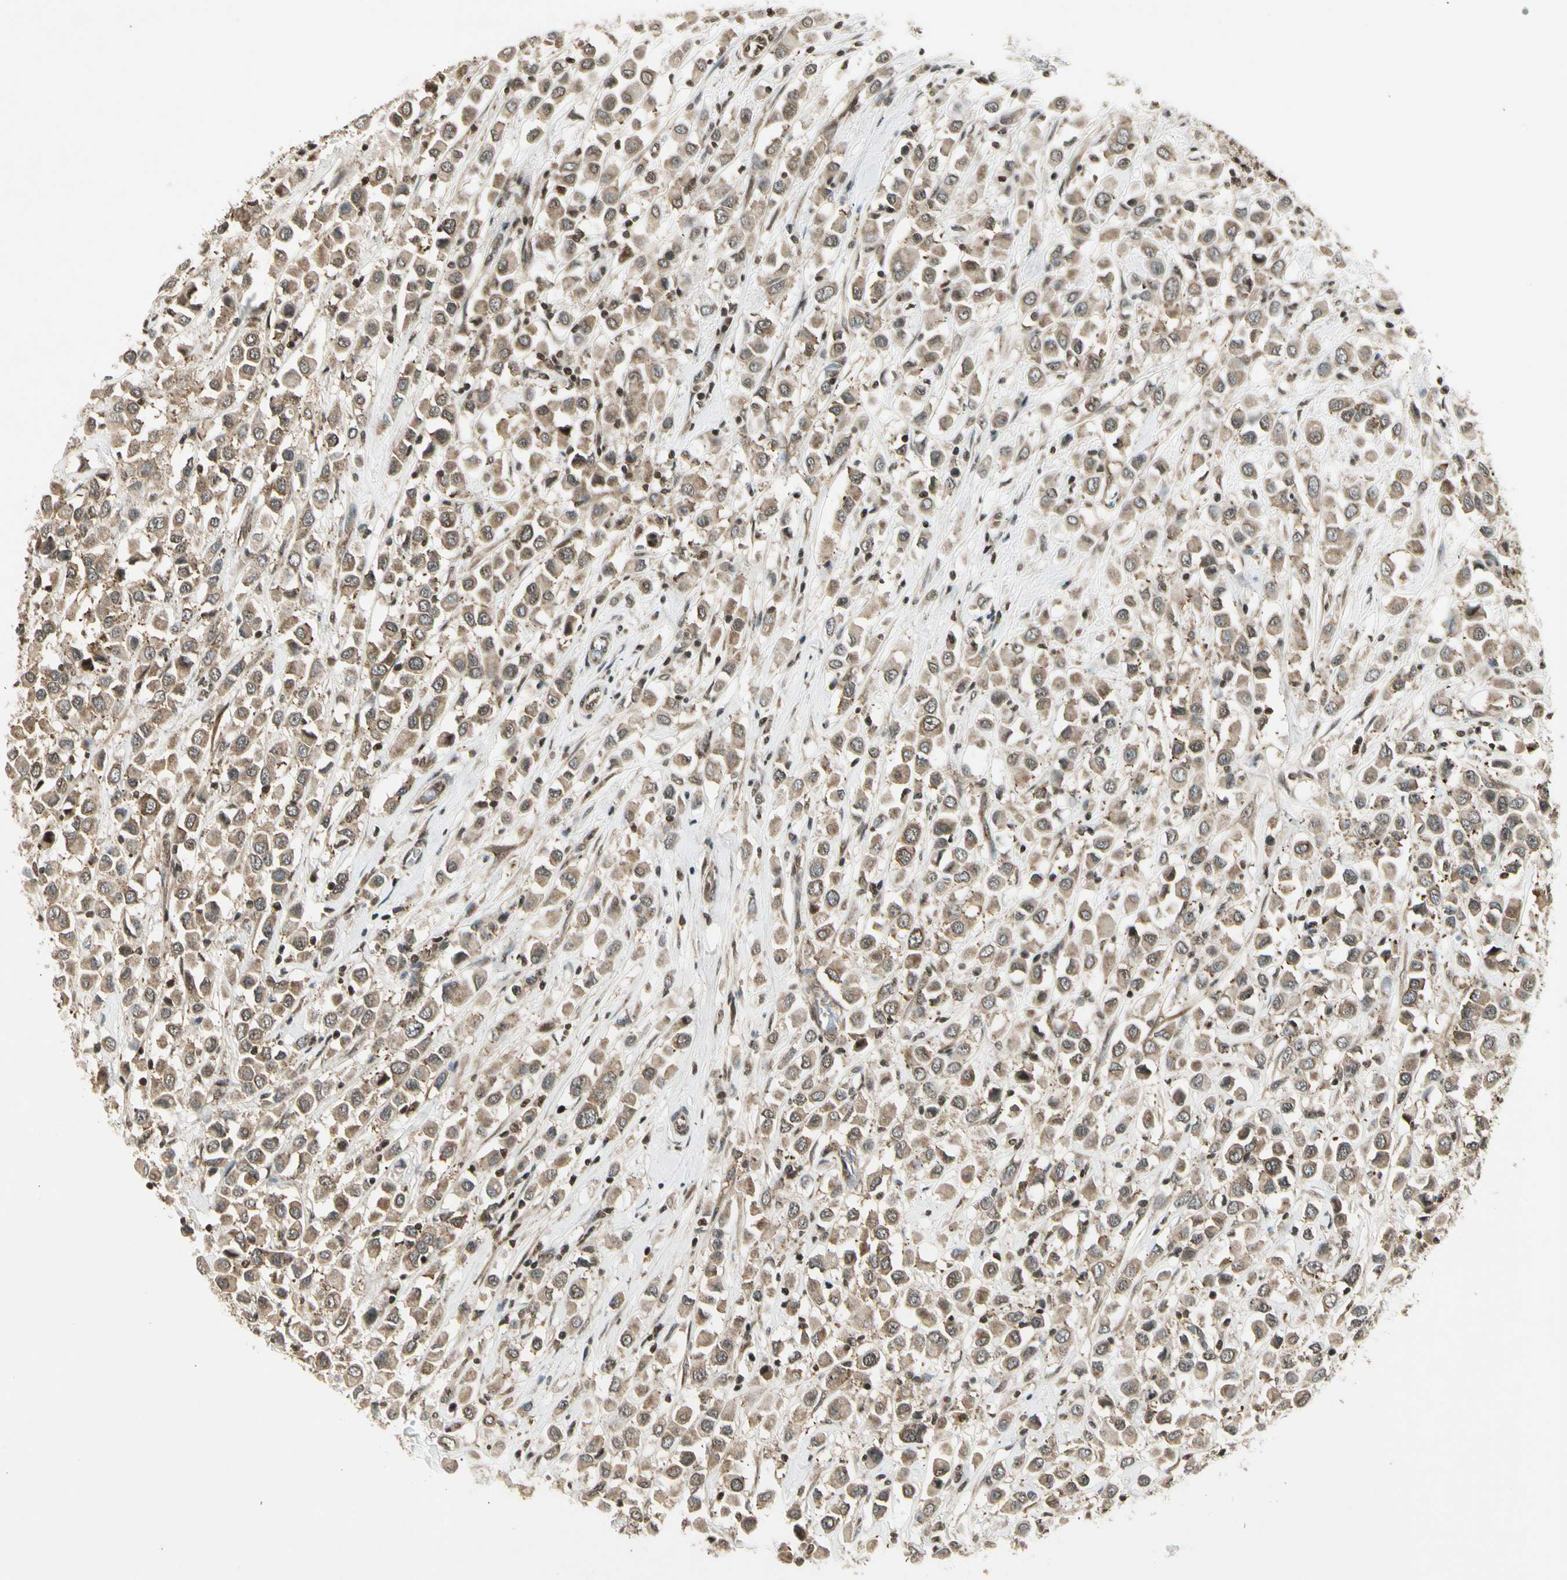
{"staining": {"intensity": "weak", "quantity": ">75%", "location": "cytoplasmic/membranous"}, "tissue": "breast cancer", "cell_type": "Tumor cells", "image_type": "cancer", "snomed": [{"axis": "morphology", "description": "Duct carcinoma"}, {"axis": "topography", "description": "Breast"}], "caption": "Weak cytoplasmic/membranous staining for a protein is appreciated in approximately >75% of tumor cells of breast cancer using immunohistochemistry (IHC).", "gene": "SMN2", "patient": {"sex": "female", "age": 61}}